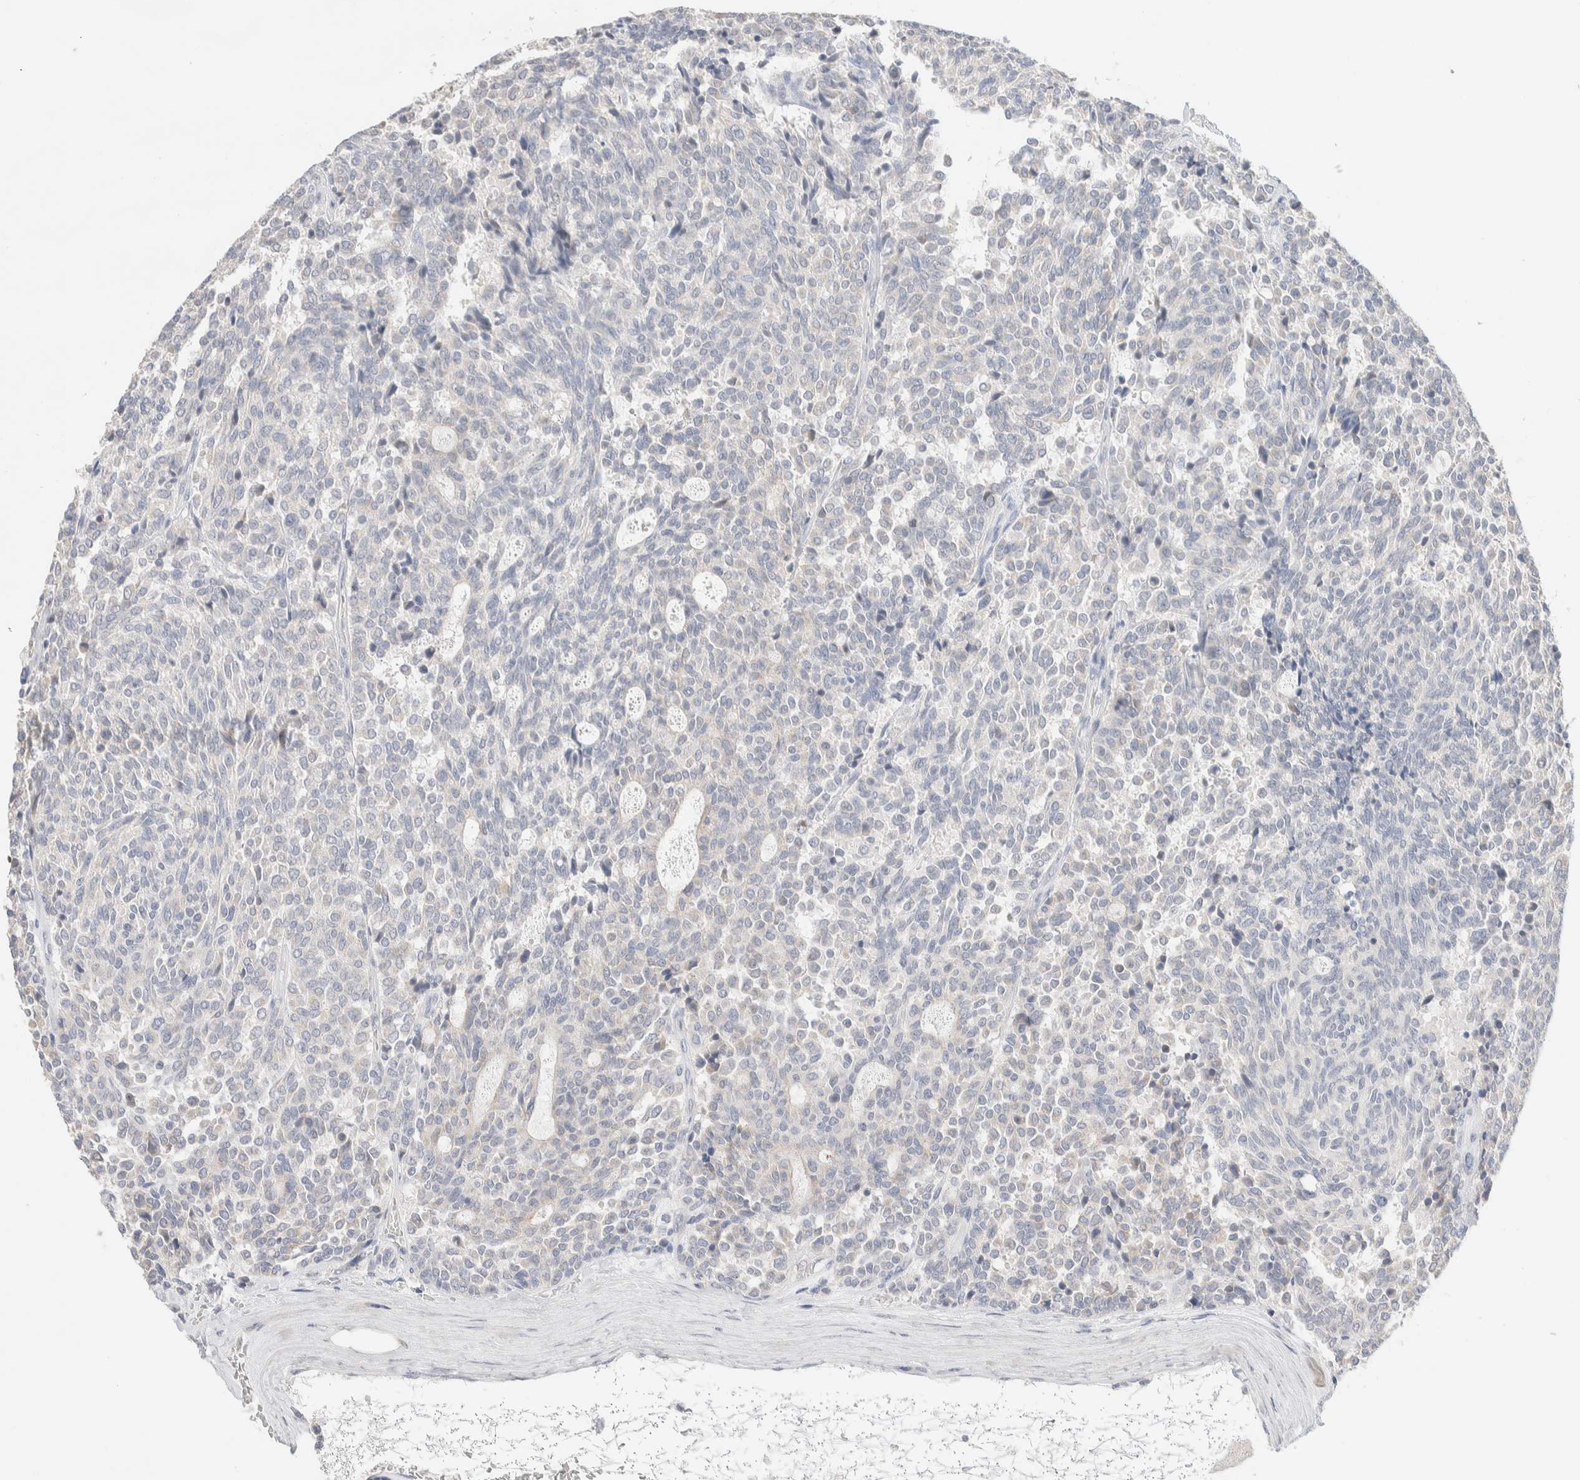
{"staining": {"intensity": "negative", "quantity": "none", "location": "none"}, "tissue": "carcinoid", "cell_type": "Tumor cells", "image_type": "cancer", "snomed": [{"axis": "morphology", "description": "Carcinoid, malignant, NOS"}, {"axis": "topography", "description": "Pancreas"}], "caption": "Immunohistochemistry (IHC) image of human carcinoid (malignant) stained for a protein (brown), which displays no expression in tumor cells.", "gene": "RIDA", "patient": {"sex": "female", "age": 54}}